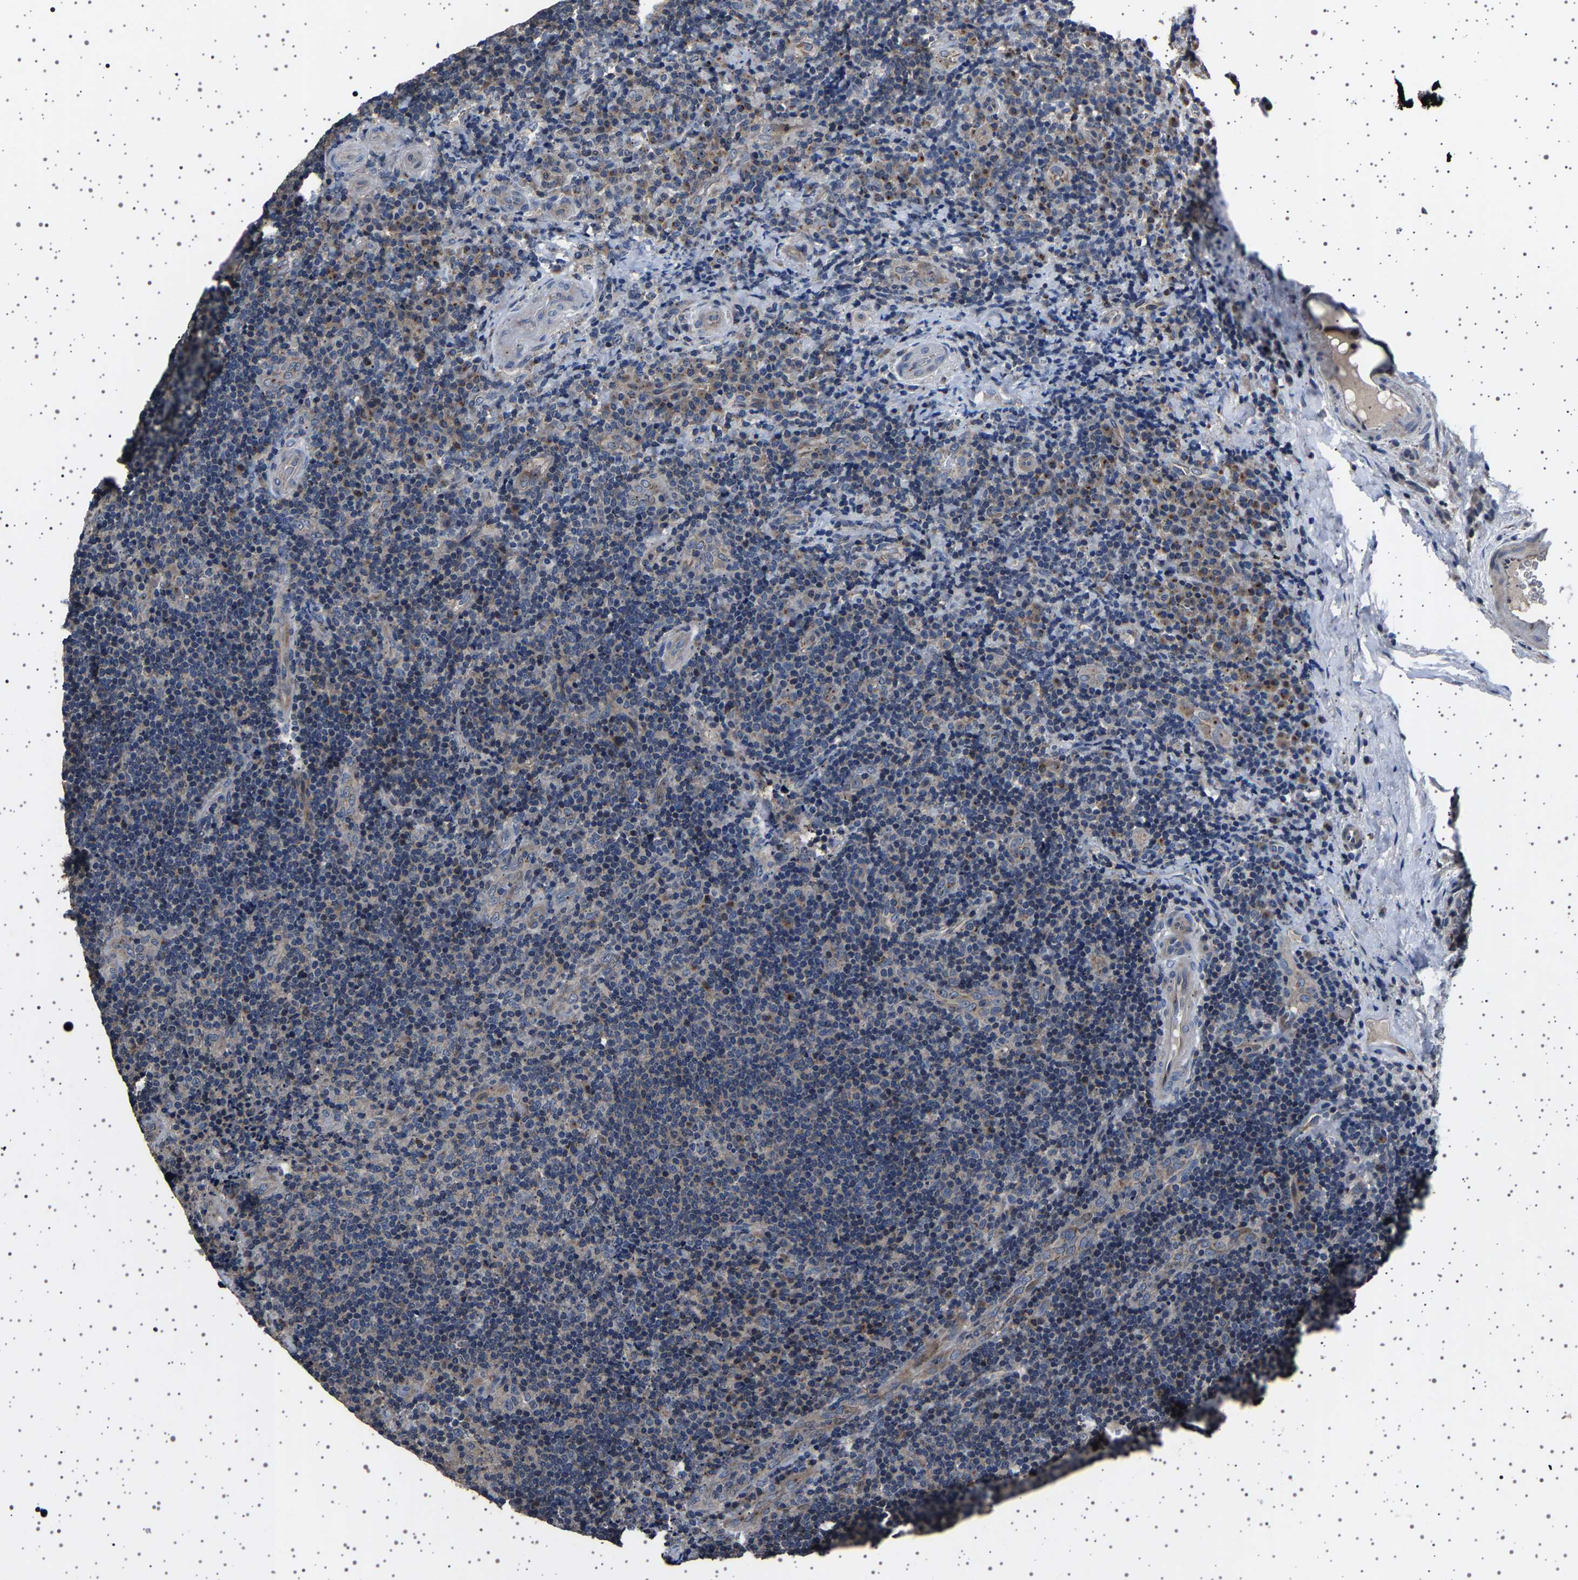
{"staining": {"intensity": "weak", "quantity": "<25%", "location": "cytoplasmic/membranous"}, "tissue": "lymphoma", "cell_type": "Tumor cells", "image_type": "cancer", "snomed": [{"axis": "morphology", "description": "Malignant lymphoma, non-Hodgkin's type, High grade"}, {"axis": "topography", "description": "Tonsil"}], "caption": "This micrograph is of high-grade malignant lymphoma, non-Hodgkin's type stained with IHC to label a protein in brown with the nuclei are counter-stained blue. There is no expression in tumor cells. Nuclei are stained in blue.", "gene": "NCKAP1", "patient": {"sex": "female", "age": 36}}